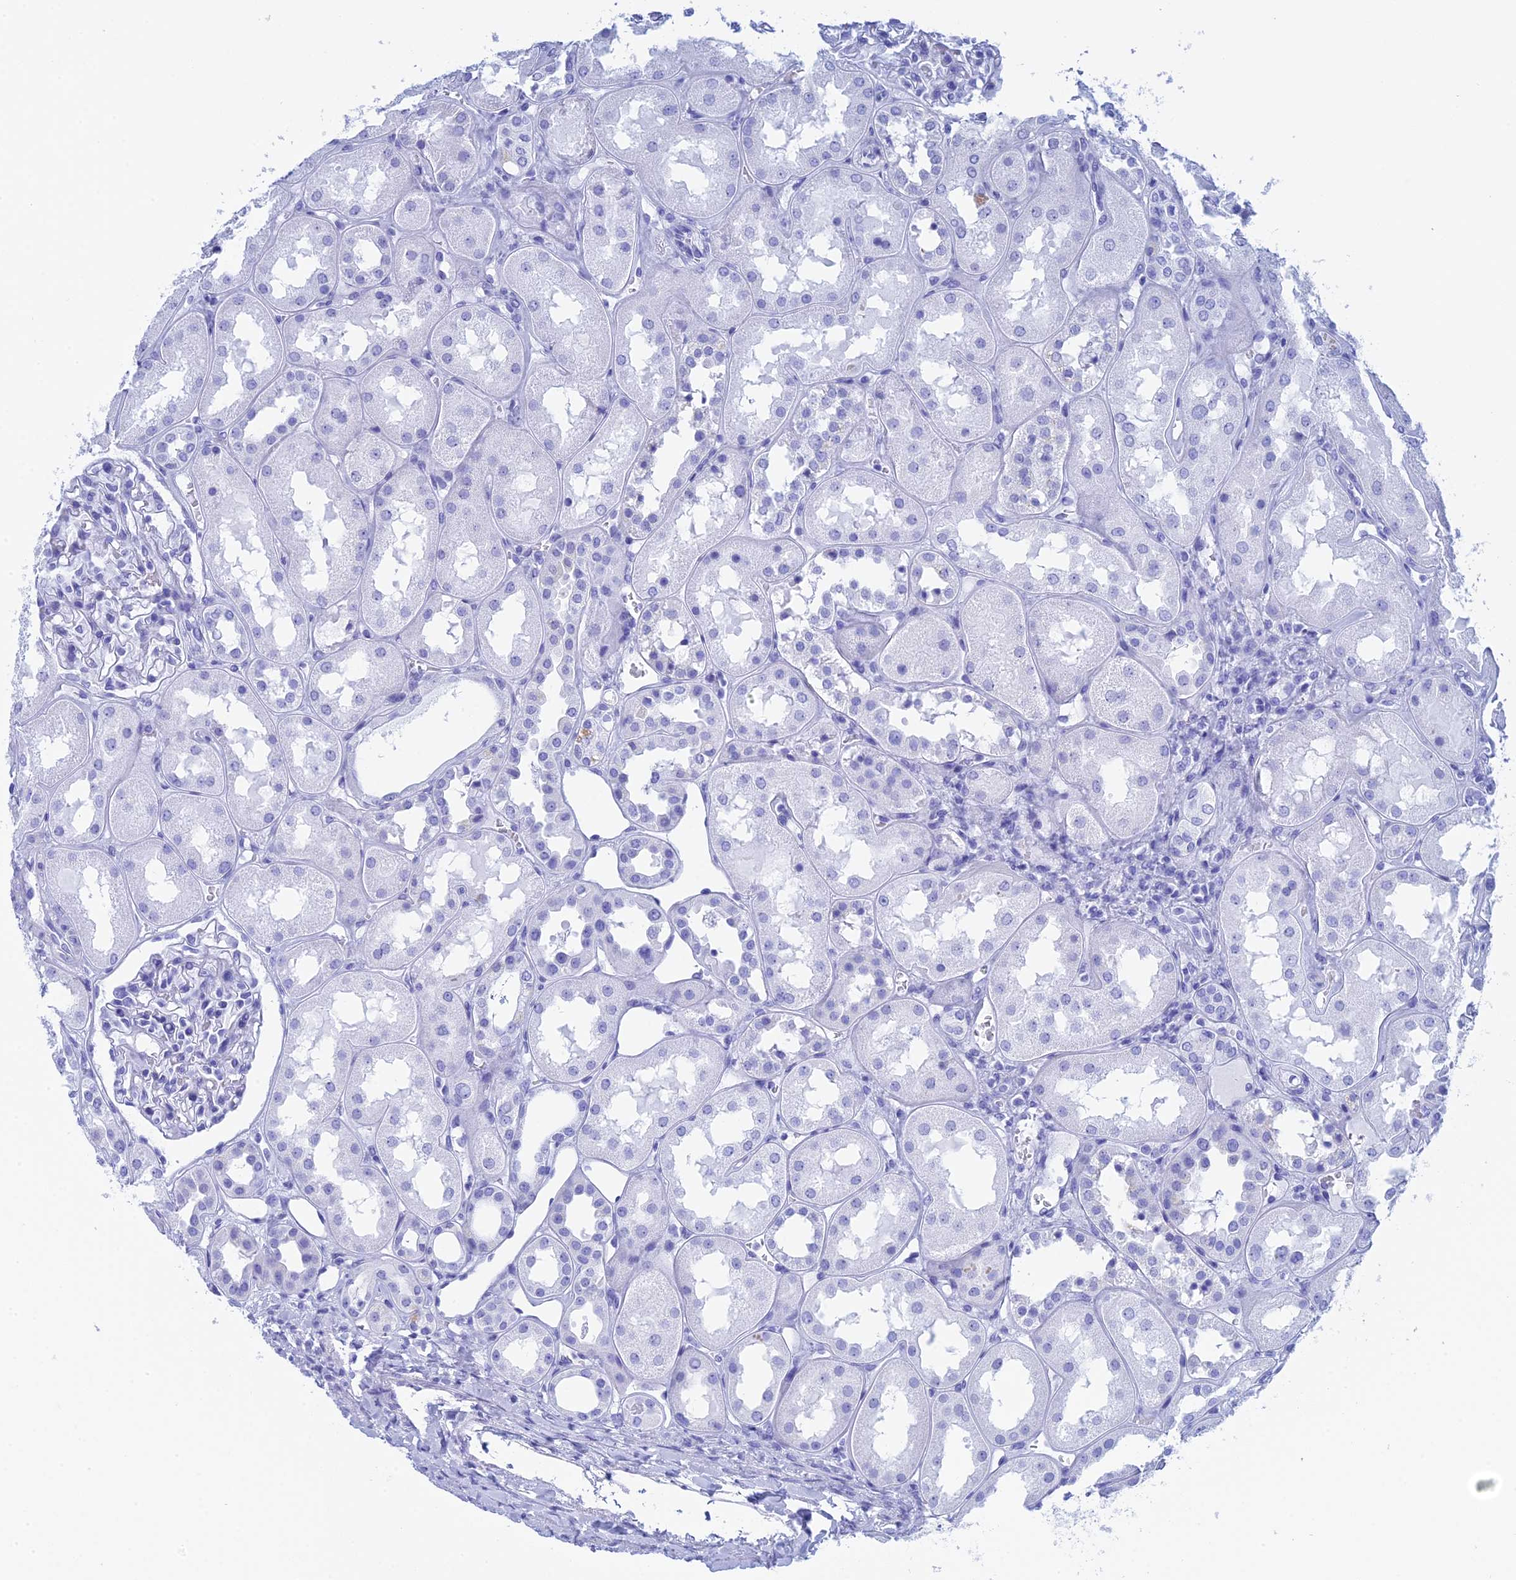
{"staining": {"intensity": "negative", "quantity": "none", "location": "none"}, "tissue": "kidney", "cell_type": "Cells in glomeruli", "image_type": "normal", "snomed": [{"axis": "morphology", "description": "Normal tissue, NOS"}, {"axis": "topography", "description": "Kidney"}], "caption": "Immunohistochemistry (IHC) of normal kidney exhibits no staining in cells in glomeruli.", "gene": "TEX101", "patient": {"sex": "male", "age": 70}}